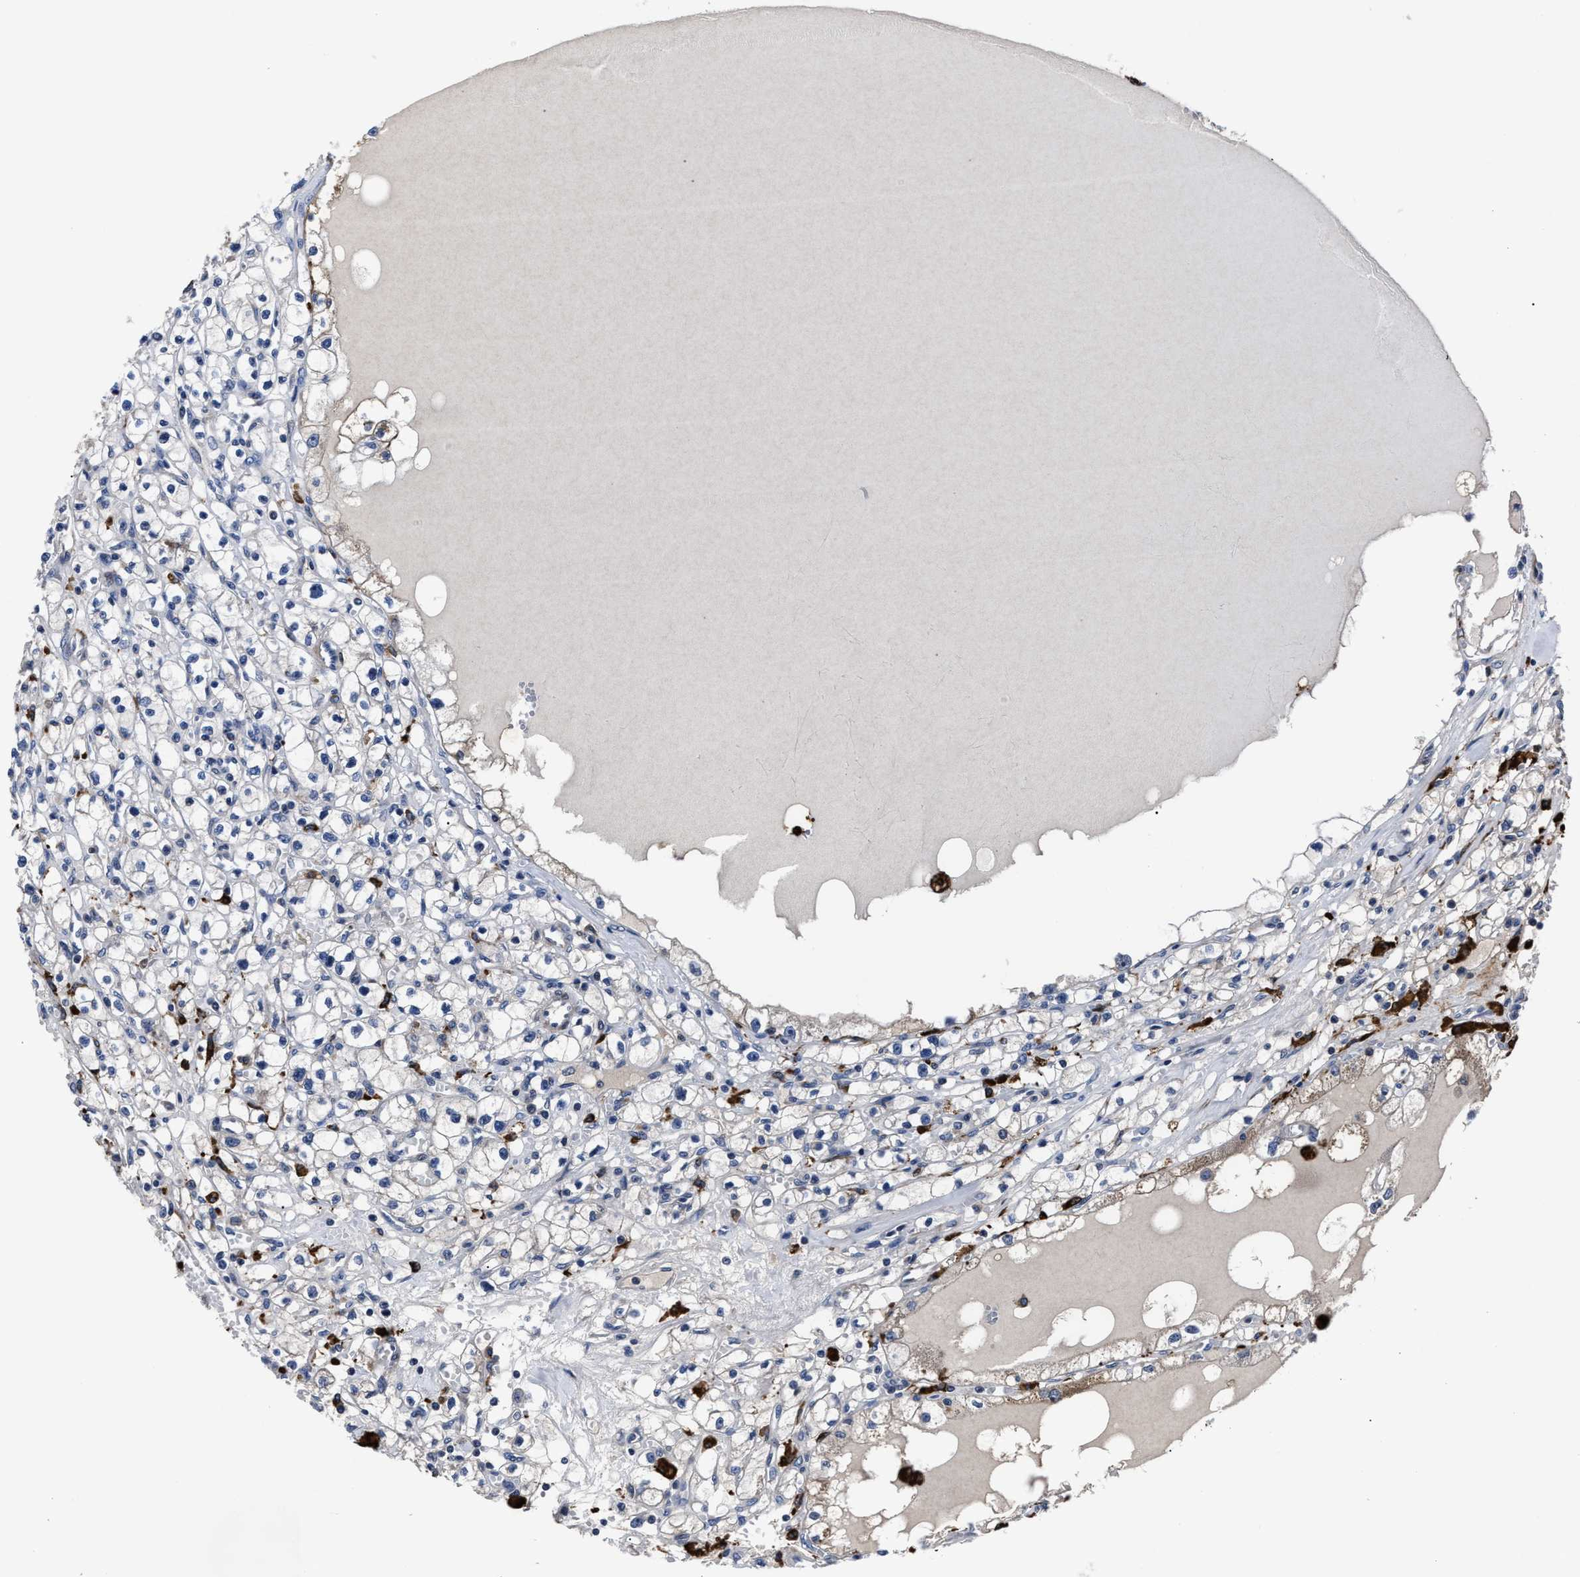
{"staining": {"intensity": "negative", "quantity": "none", "location": "none"}, "tissue": "renal cancer", "cell_type": "Tumor cells", "image_type": "cancer", "snomed": [{"axis": "morphology", "description": "Adenocarcinoma, NOS"}, {"axis": "topography", "description": "Kidney"}], "caption": "DAB (3,3'-diaminobenzidine) immunohistochemical staining of human renal cancer (adenocarcinoma) demonstrates no significant expression in tumor cells.", "gene": "RSBN1L", "patient": {"sex": "male", "age": 56}}